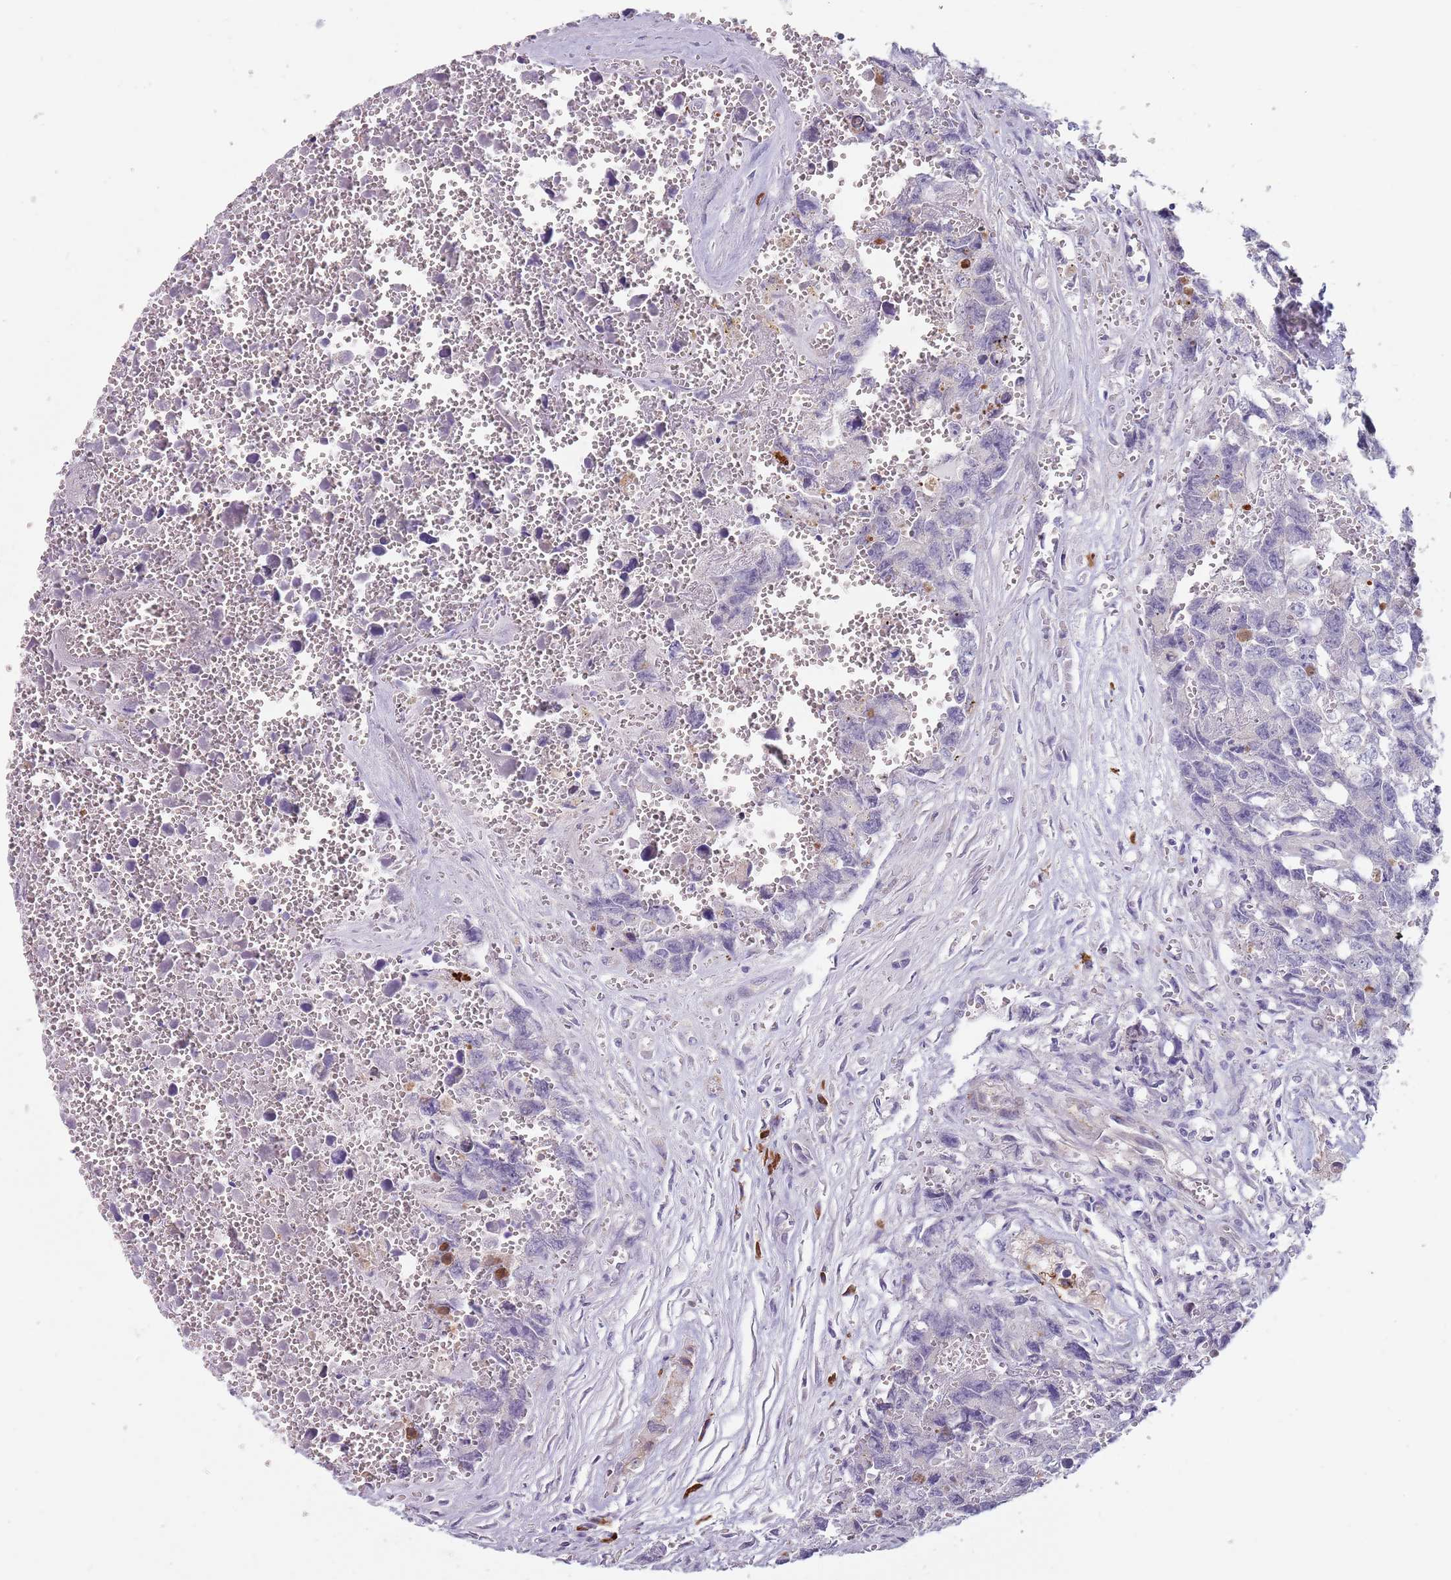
{"staining": {"intensity": "negative", "quantity": "none", "location": "none"}, "tissue": "testis cancer", "cell_type": "Tumor cells", "image_type": "cancer", "snomed": [{"axis": "morphology", "description": "Carcinoma, Embryonal, NOS"}, {"axis": "topography", "description": "Testis"}], "caption": "Protein analysis of testis embryonal carcinoma reveals no significant staining in tumor cells.", "gene": "DXO", "patient": {"sex": "male", "age": 31}}